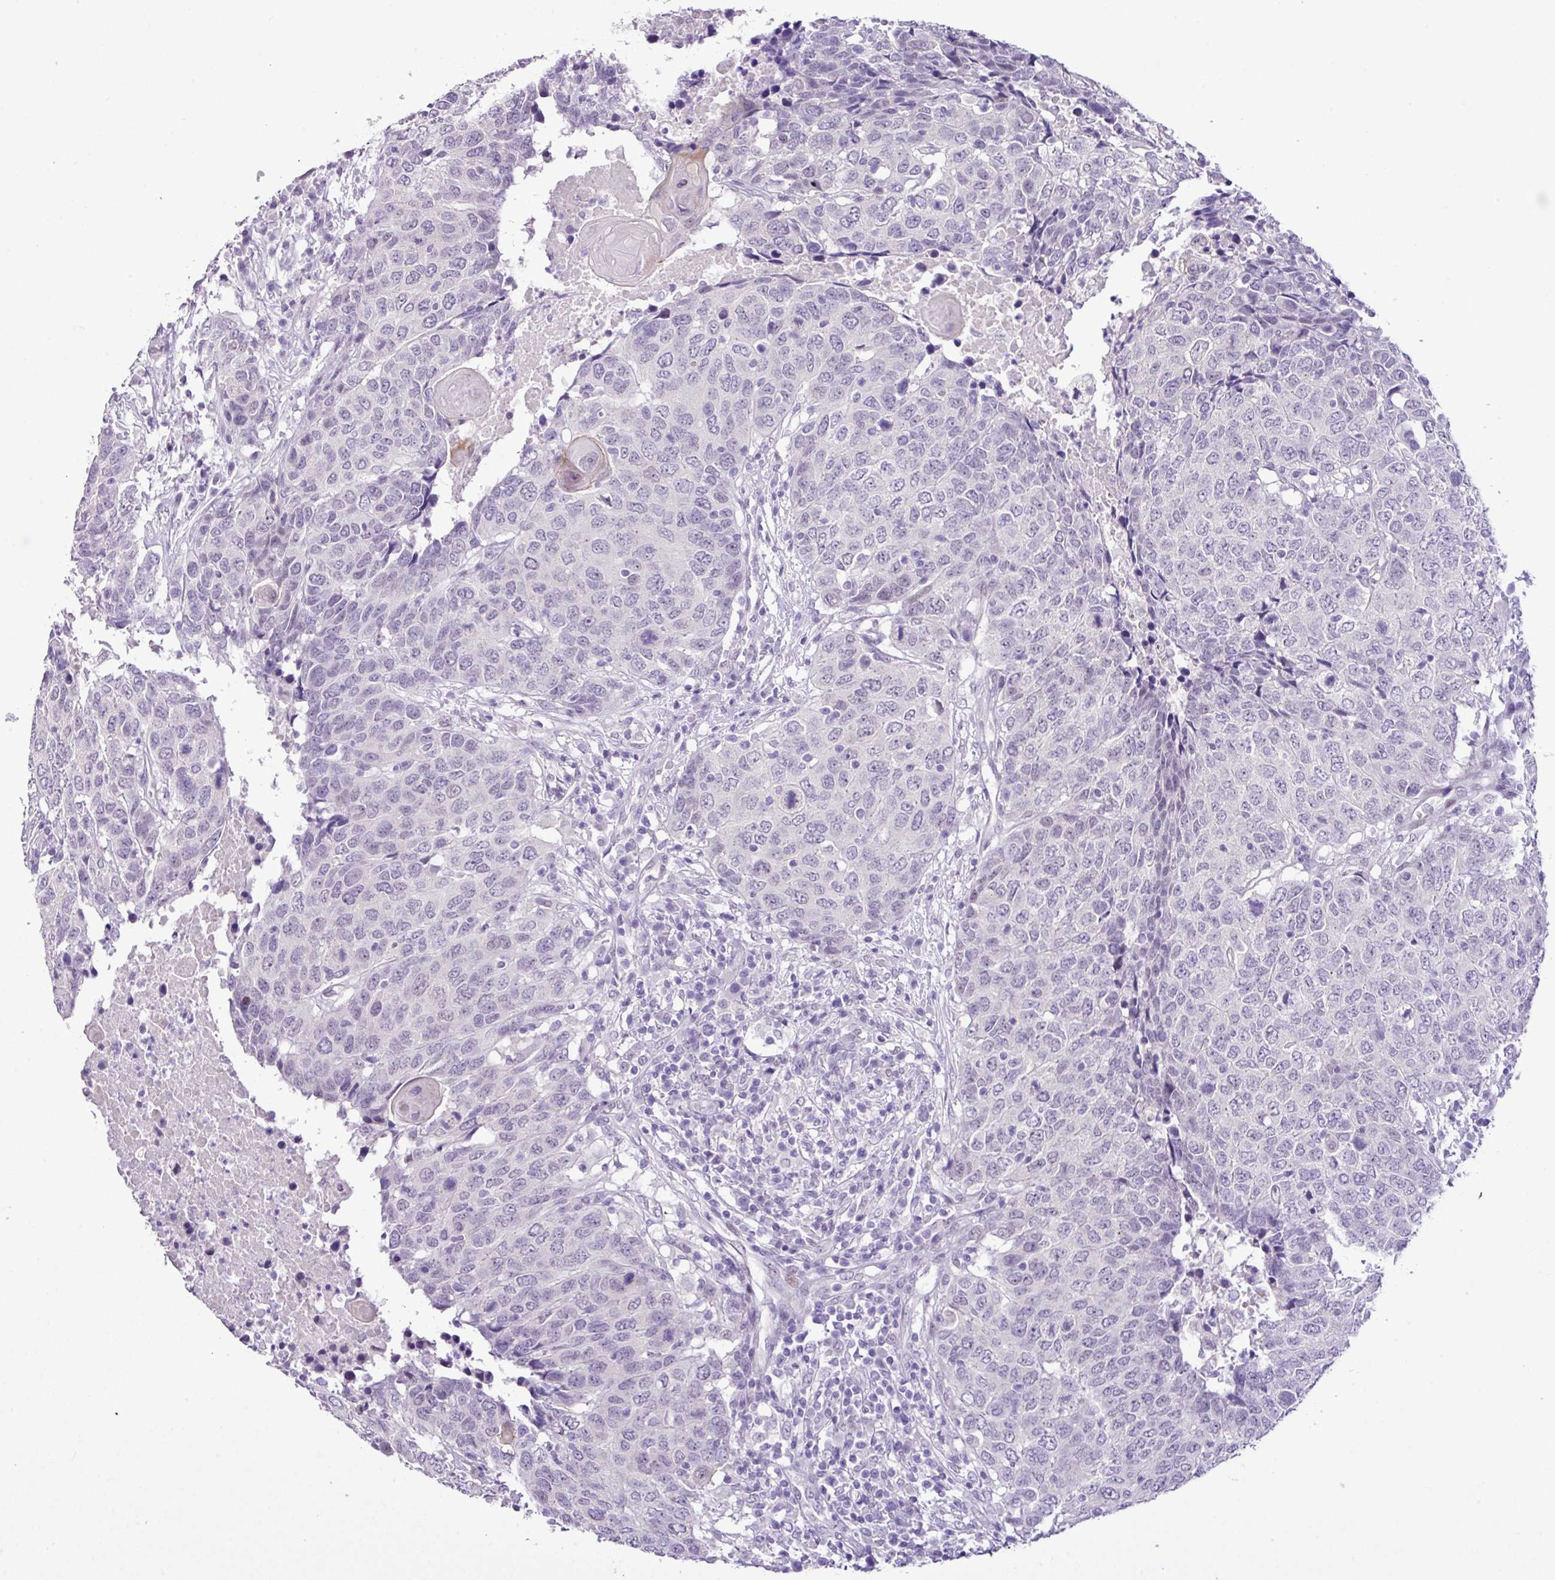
{"staining": {"intensity": "negative", "quantity": "none", "location": "none"}, "tissue": "head and neck cancer", "cell_type": "Tumor cells", "image_type": "cancer", "snomed": [{"axis": "morphology", "description": "Squamous cell carcinoma, NOS"}, {"axis": "topography", "description": "Head-Neck"}], "caption": "Tumor cells show no significant protein positivity in head and neck squamous cell carcinoma. The staining was performed using DAB (3,3'-diaminobenzidine) to visualize the protein expression in brown, while the nuclei were stained in blue with hematoxylin (Magnification: 20x).", "gene": "YLPM1", "patient": {"sex": "male", "age": 66}}